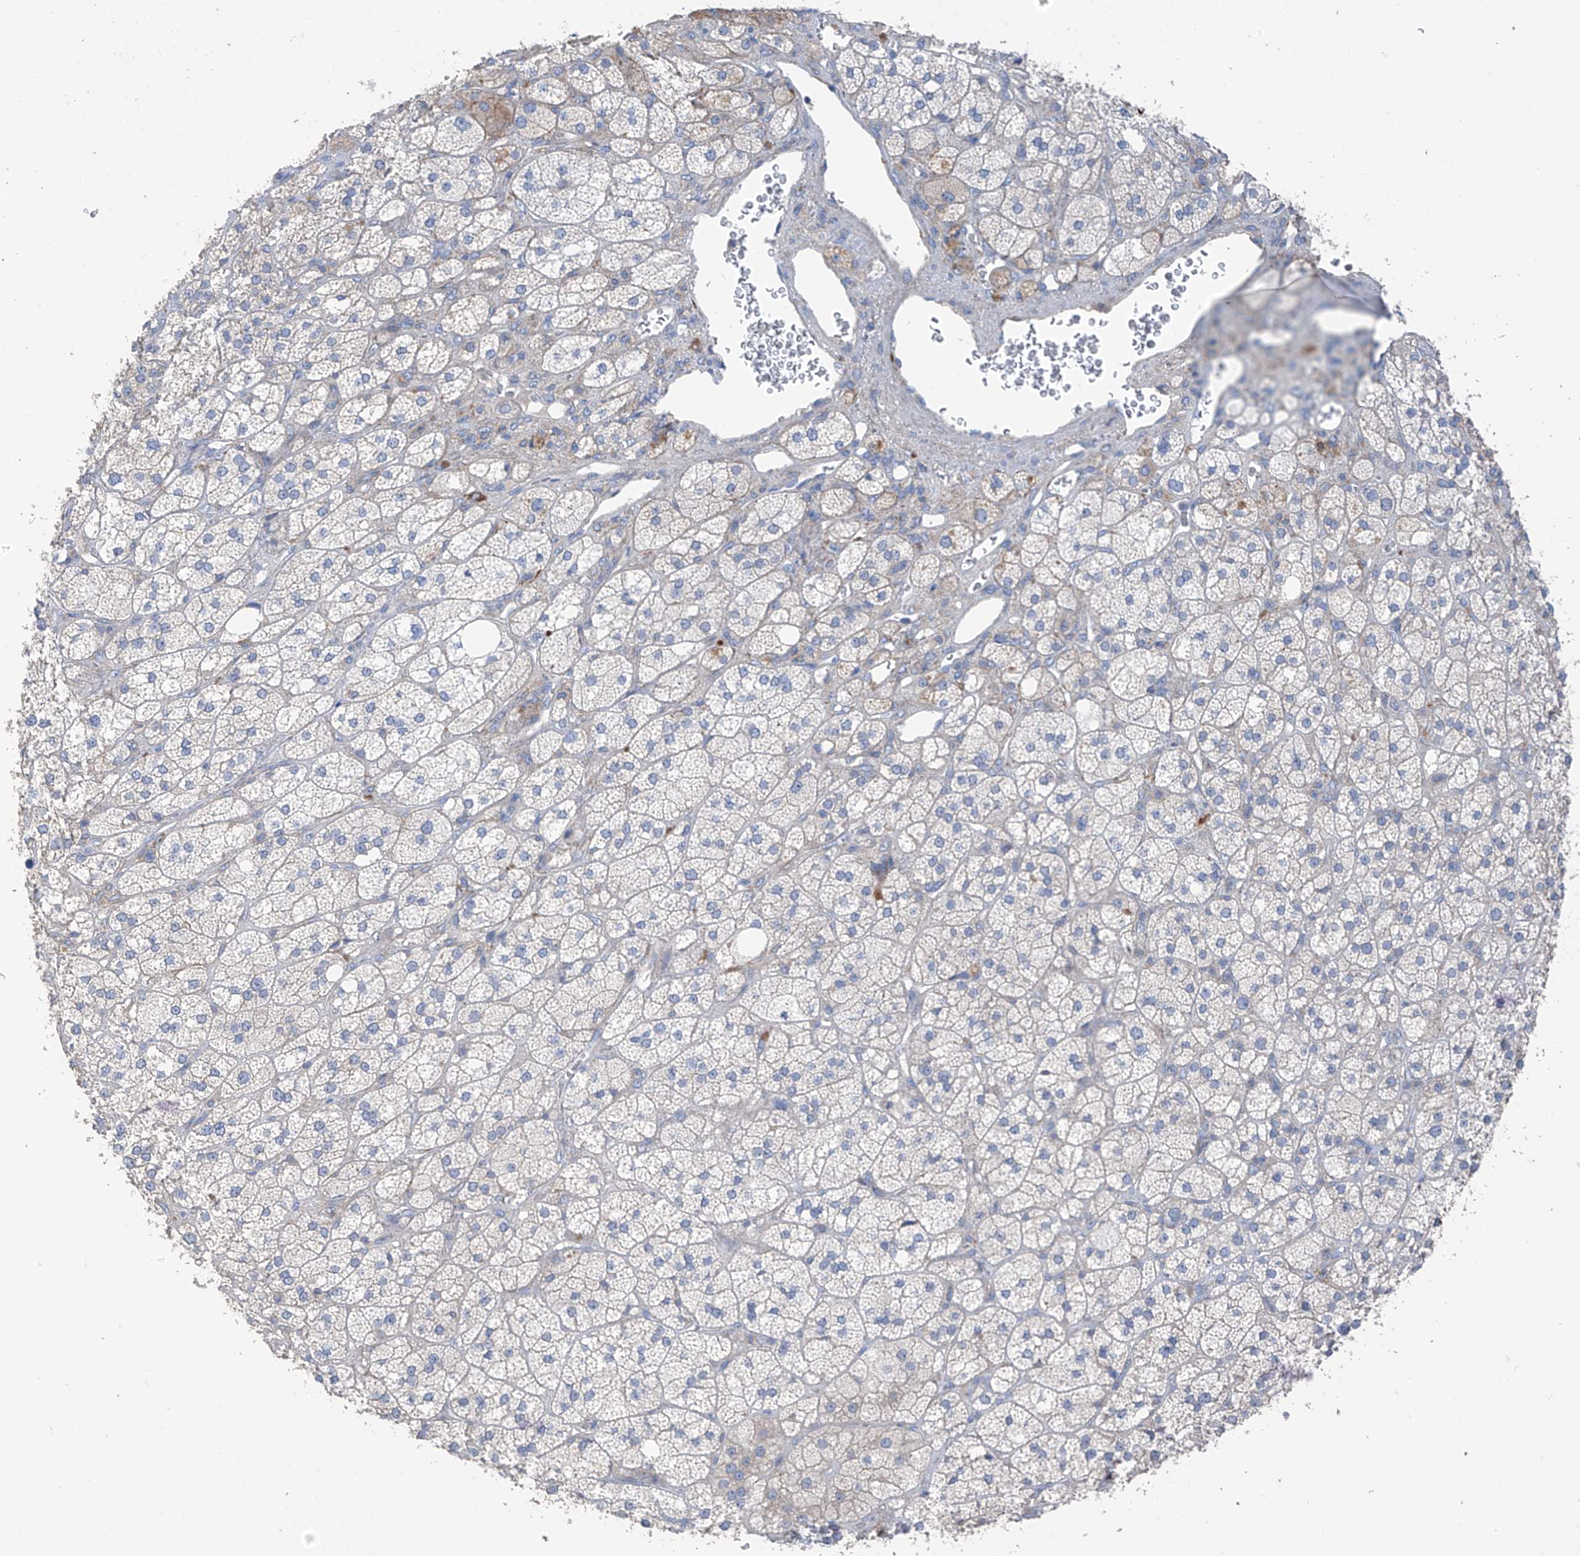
{"staining": {"intensity": "moderate", "quantity": "<25%", "location": "cytoplasmic/membranous"}, "tissue": "adrenal gland", "cell_type": "Glandular cells", "image_type": "normal", "snomed": [{"axis": "morphology", "description": "Normal tissue, NOS"}, {"axis": "topography", "description": "Adrenal gland"}], "caption": "Immunohistochemistry micrograph of benign adrenal gland: adrenal gland stained using immunohistochemistry demonstrates low levels of moderate protein expression localized specifically in the cytoplasmic/membranous of glandular cells, appearing as a cytoplasmic/membranous brown color.", "gene": "GALNTL6", "patient": {"sex": "male", "age": 61}}